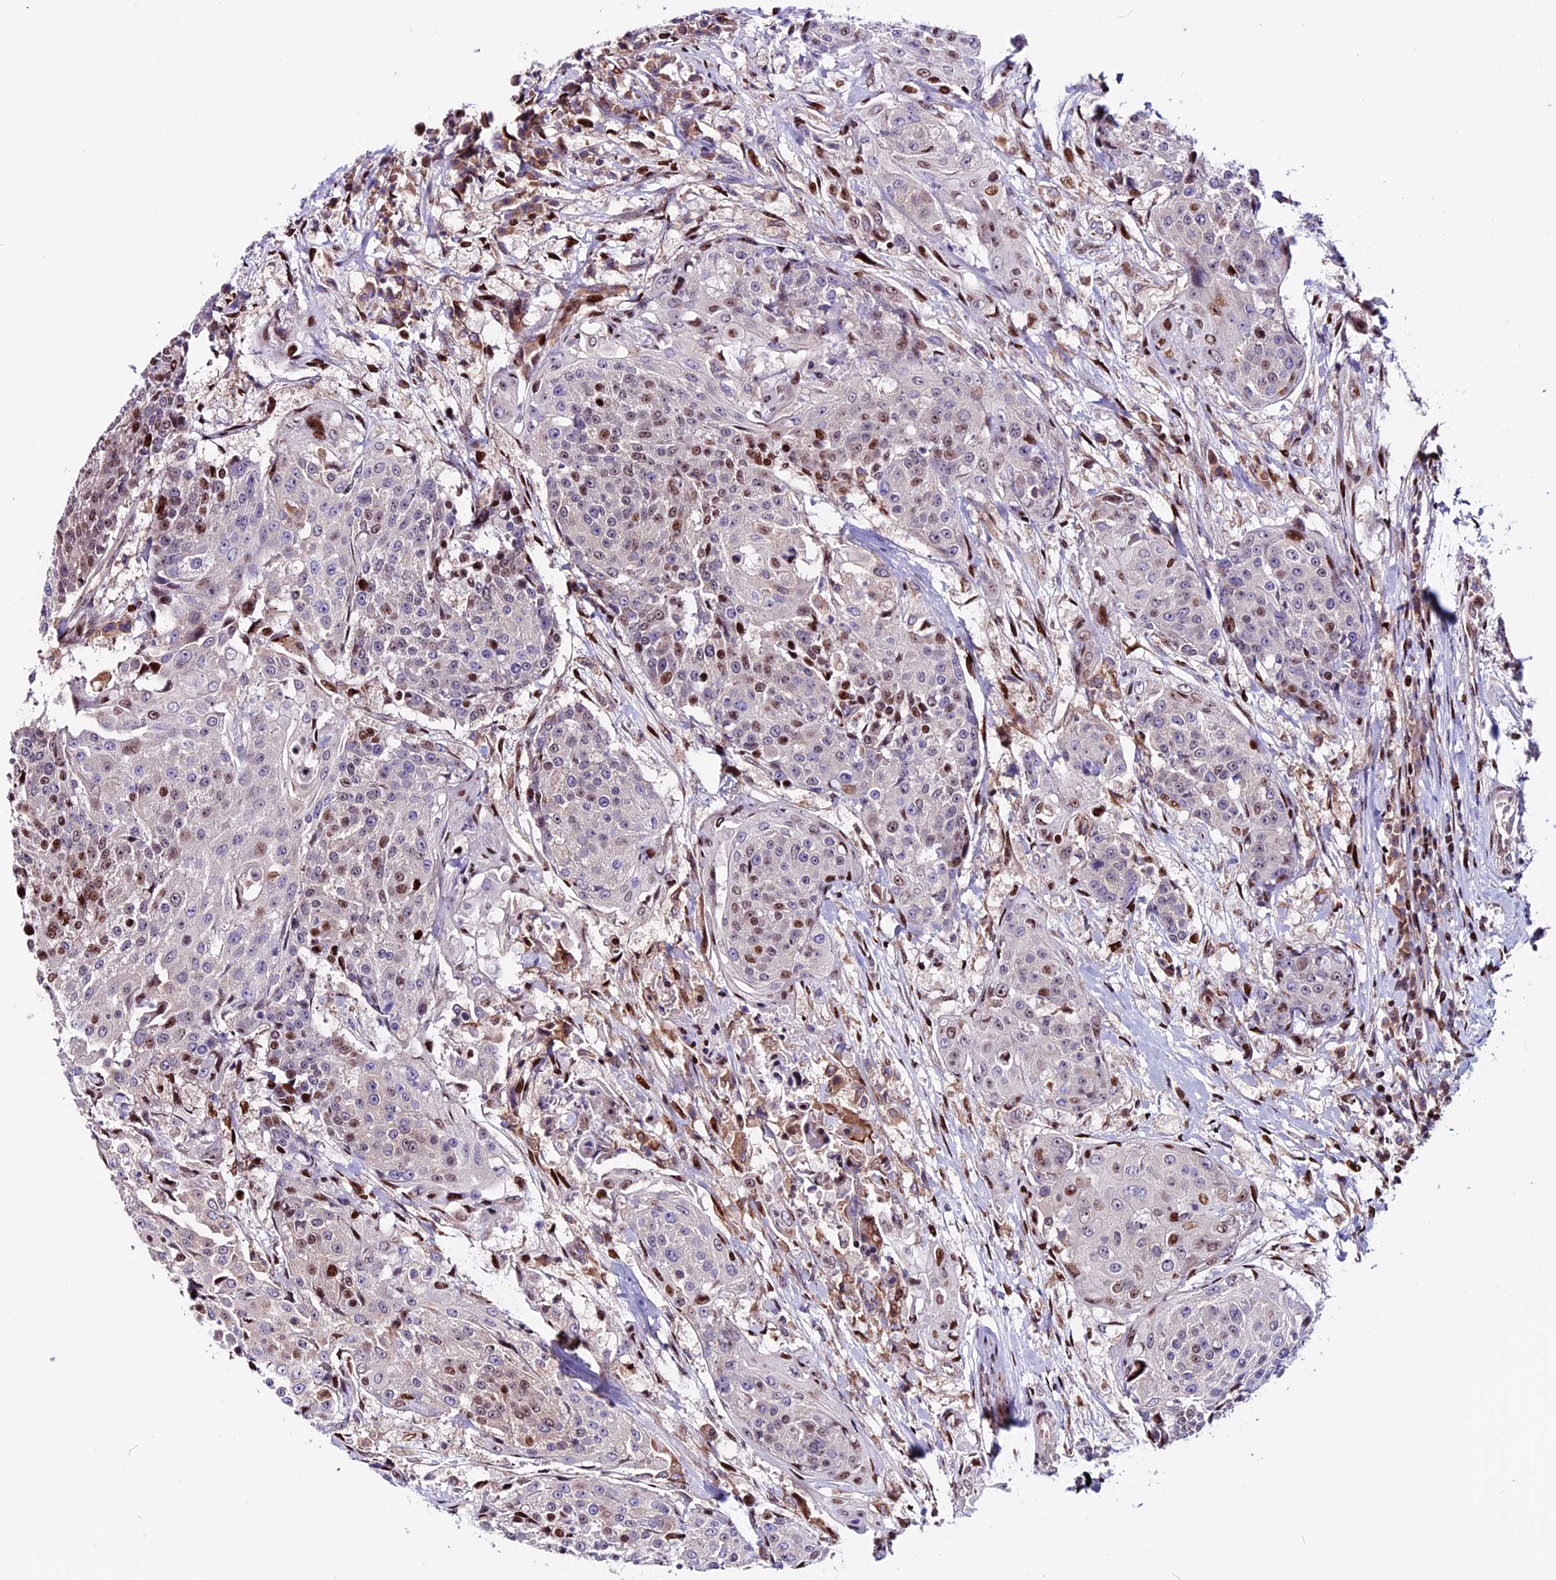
{"staining": {"intensity": "moderate", "quantity": "25%-75%", "location": "nuclear"}, "tissue": "urothelial cancer", "cell_type": "Tumor cells", "image_type": "cancer", "snomed": [{"axis": "morphology", "description": "Urothelial carcinoma, High grade"}, {"axis": "topography", "description": "Urinary bladder"}], "caption": "An immunohistochemistry histopathology image of tumor tissue is shown. Protein staining in brown labels moderate nuclear positivity in urothelial carcinoma (high-grade) within tumor cells.", "gene": "RINL", "patient": {"sex": "female", "age": 63}}